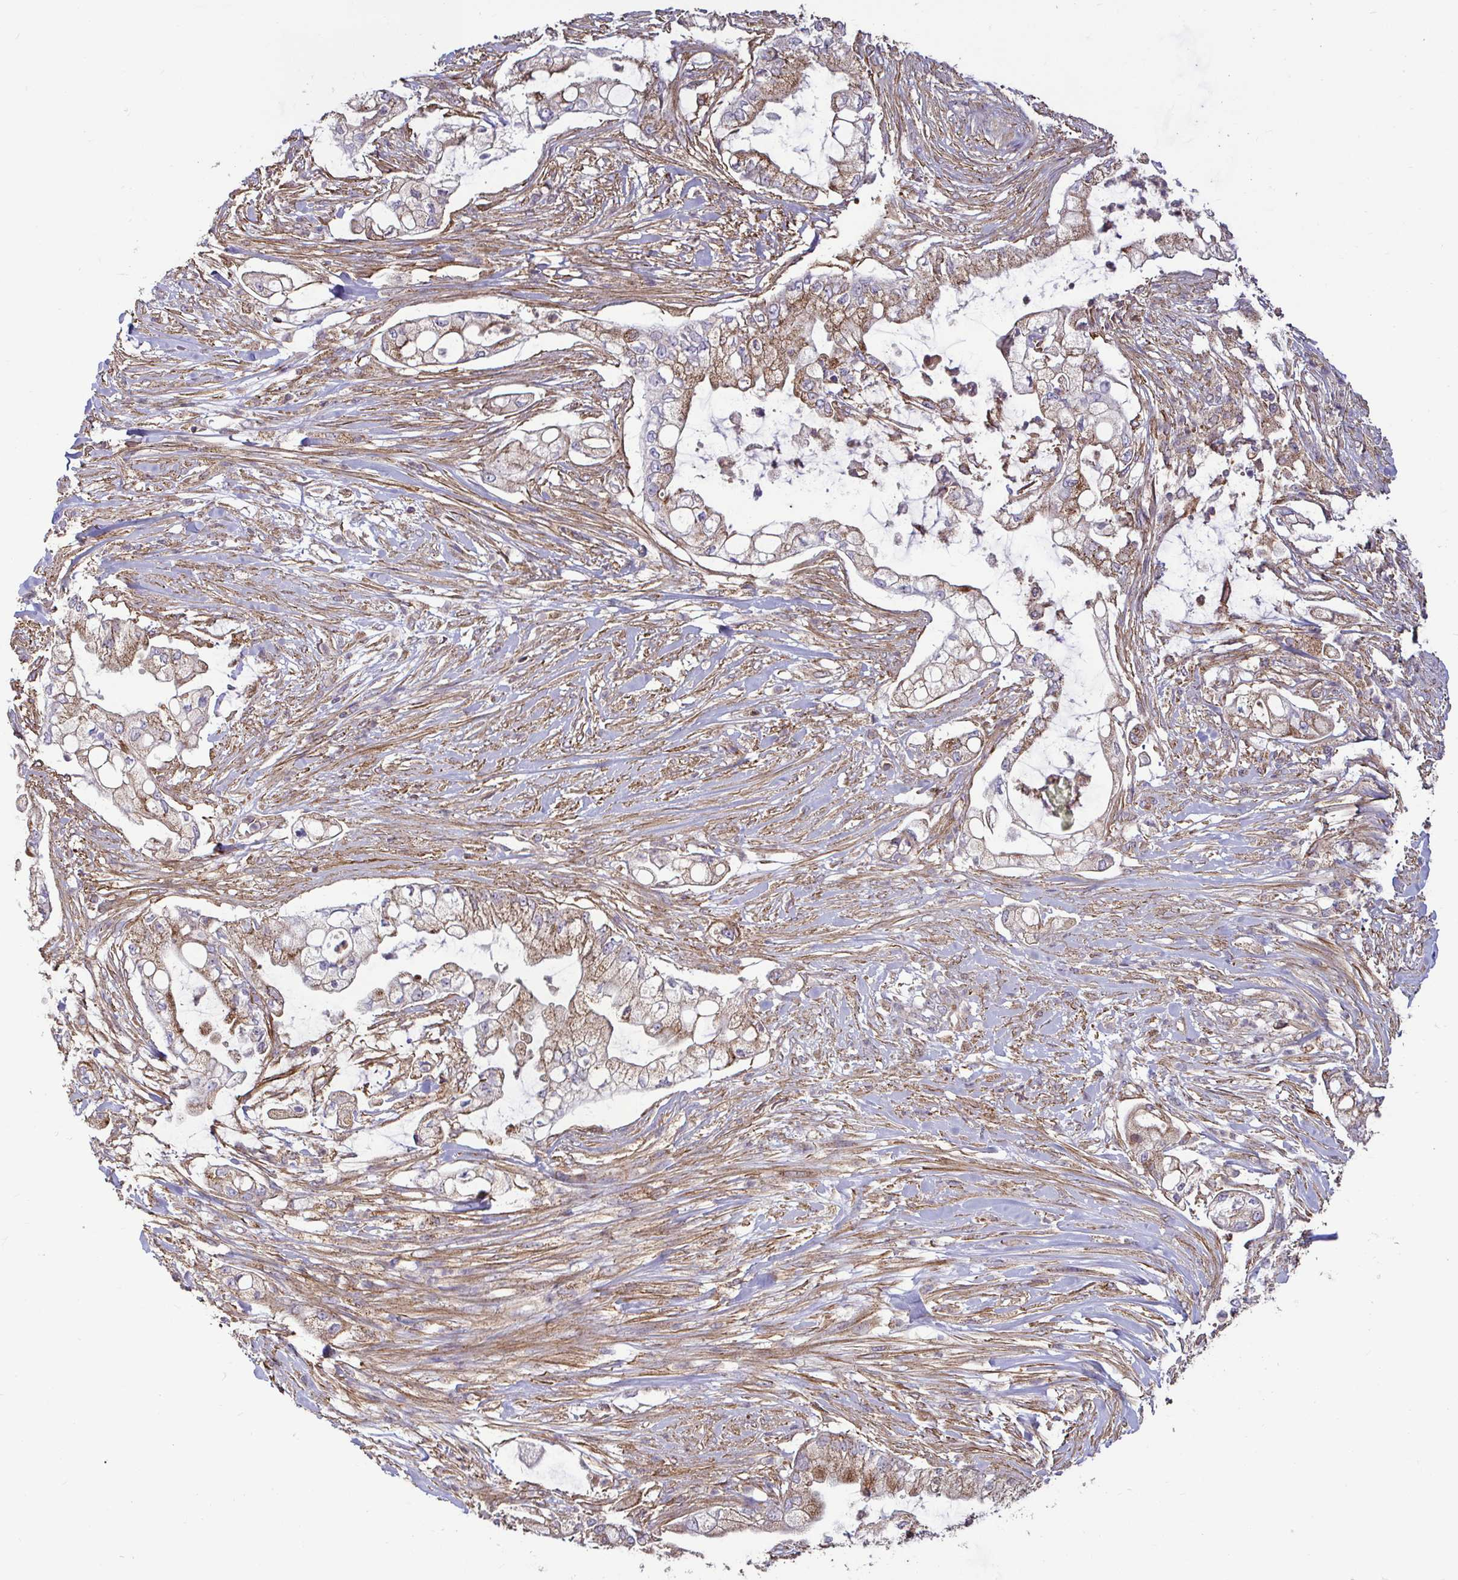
{"staining": {"intensity": "moderate", "quantity": "25%-75%", "location": "cytoplasmic/membranous"}, "tissue": "pancreatic cancer", "cell_type": "Tumor cells", "image_type": "cancer", "snomed": [{"axis": "morphology", "description": "Adenocarcinoma, NOS"}, {"axis": "topography", "description": "Pancreas"}], "caption": "Immunohistochemistry (IHC) micrograph of human pancreatic cancer (adenocarcinoma) stained for a protein (brown), which shows medium levels of moderate cytoplasmic/membranous positivity in about 25%-75% of tumor cells.", "gene": "SPRY1", "patient": {"sex": "female", "age": 69}}